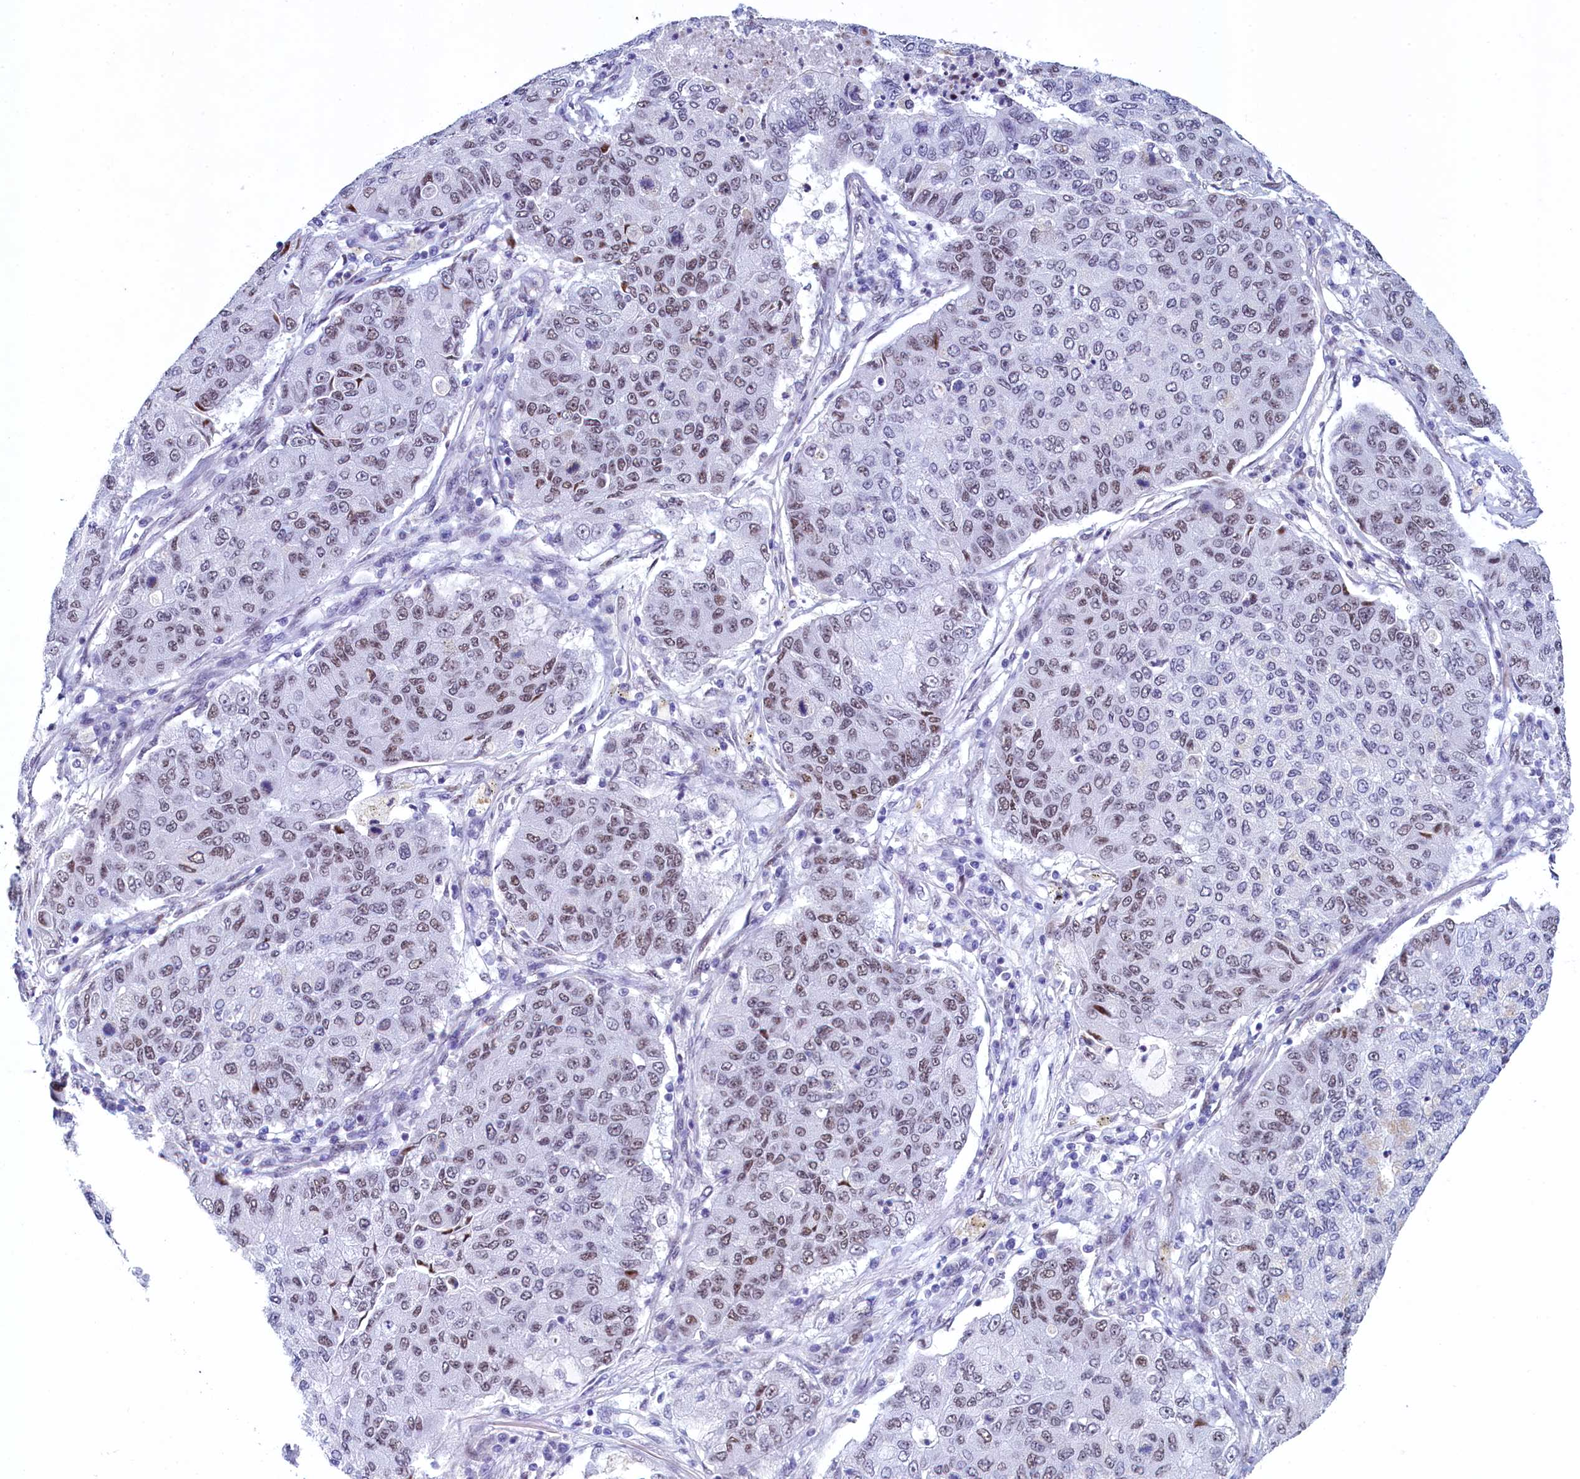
{"staining": {"intensity": "moderate", "quantity": "25%-75%", "location": "nuclear"}, "tissue": "lung cancer", "cell_type": "Tumor cells", "image_type": "cancer", "snomed": [{"axis": "morphology", "description": "Squamous cell carcinoma, NOS"}, {"axis": "topography", "description": "Lung"}], "caption": "Squamous cell carcinoma (lung) tissue reveals moderate nuclear positivity in about 25%-75% of tumor cells", "gene": "SUGP2", "patient": {"sex": "male", "age": 74}}